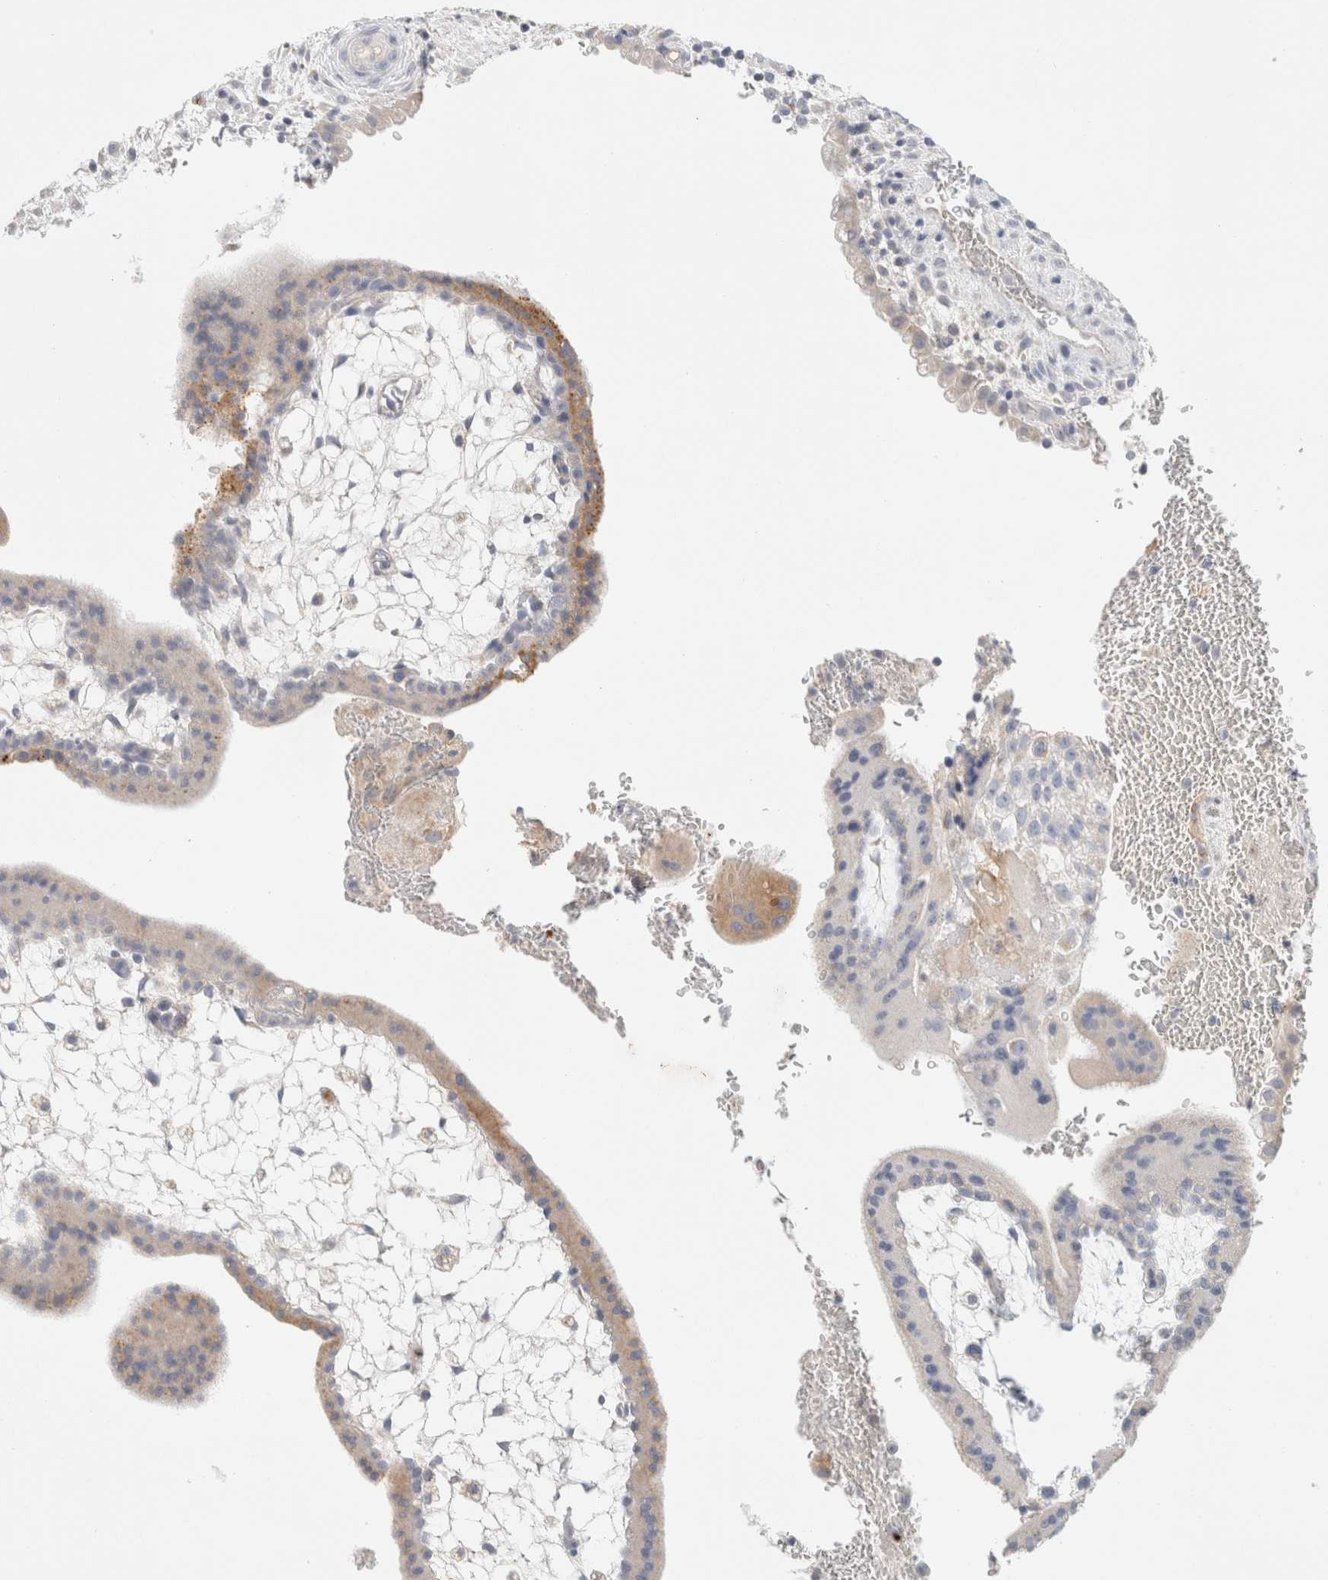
{"staining": {"intensity": "moderate", "quantity": "<25%", "location": "cytoplasmic/membranous"}, "tissue": "placenta", "cell_type": "Trophoblastic cells", "image_type": "normal", "snomed": [{"axis": "morphology", "description": "Normal tissue, NOS"}, {"axis": "topography", "description": "Placenta"}], "caption": "Moderate cytoplasmic/membranous staining for a protein is seen in about <25% of trophoblastic cells of normal placenta using immunohistochemistry.", "gene": "HEXD", "patient": {"sex": "female", "age": 35}}